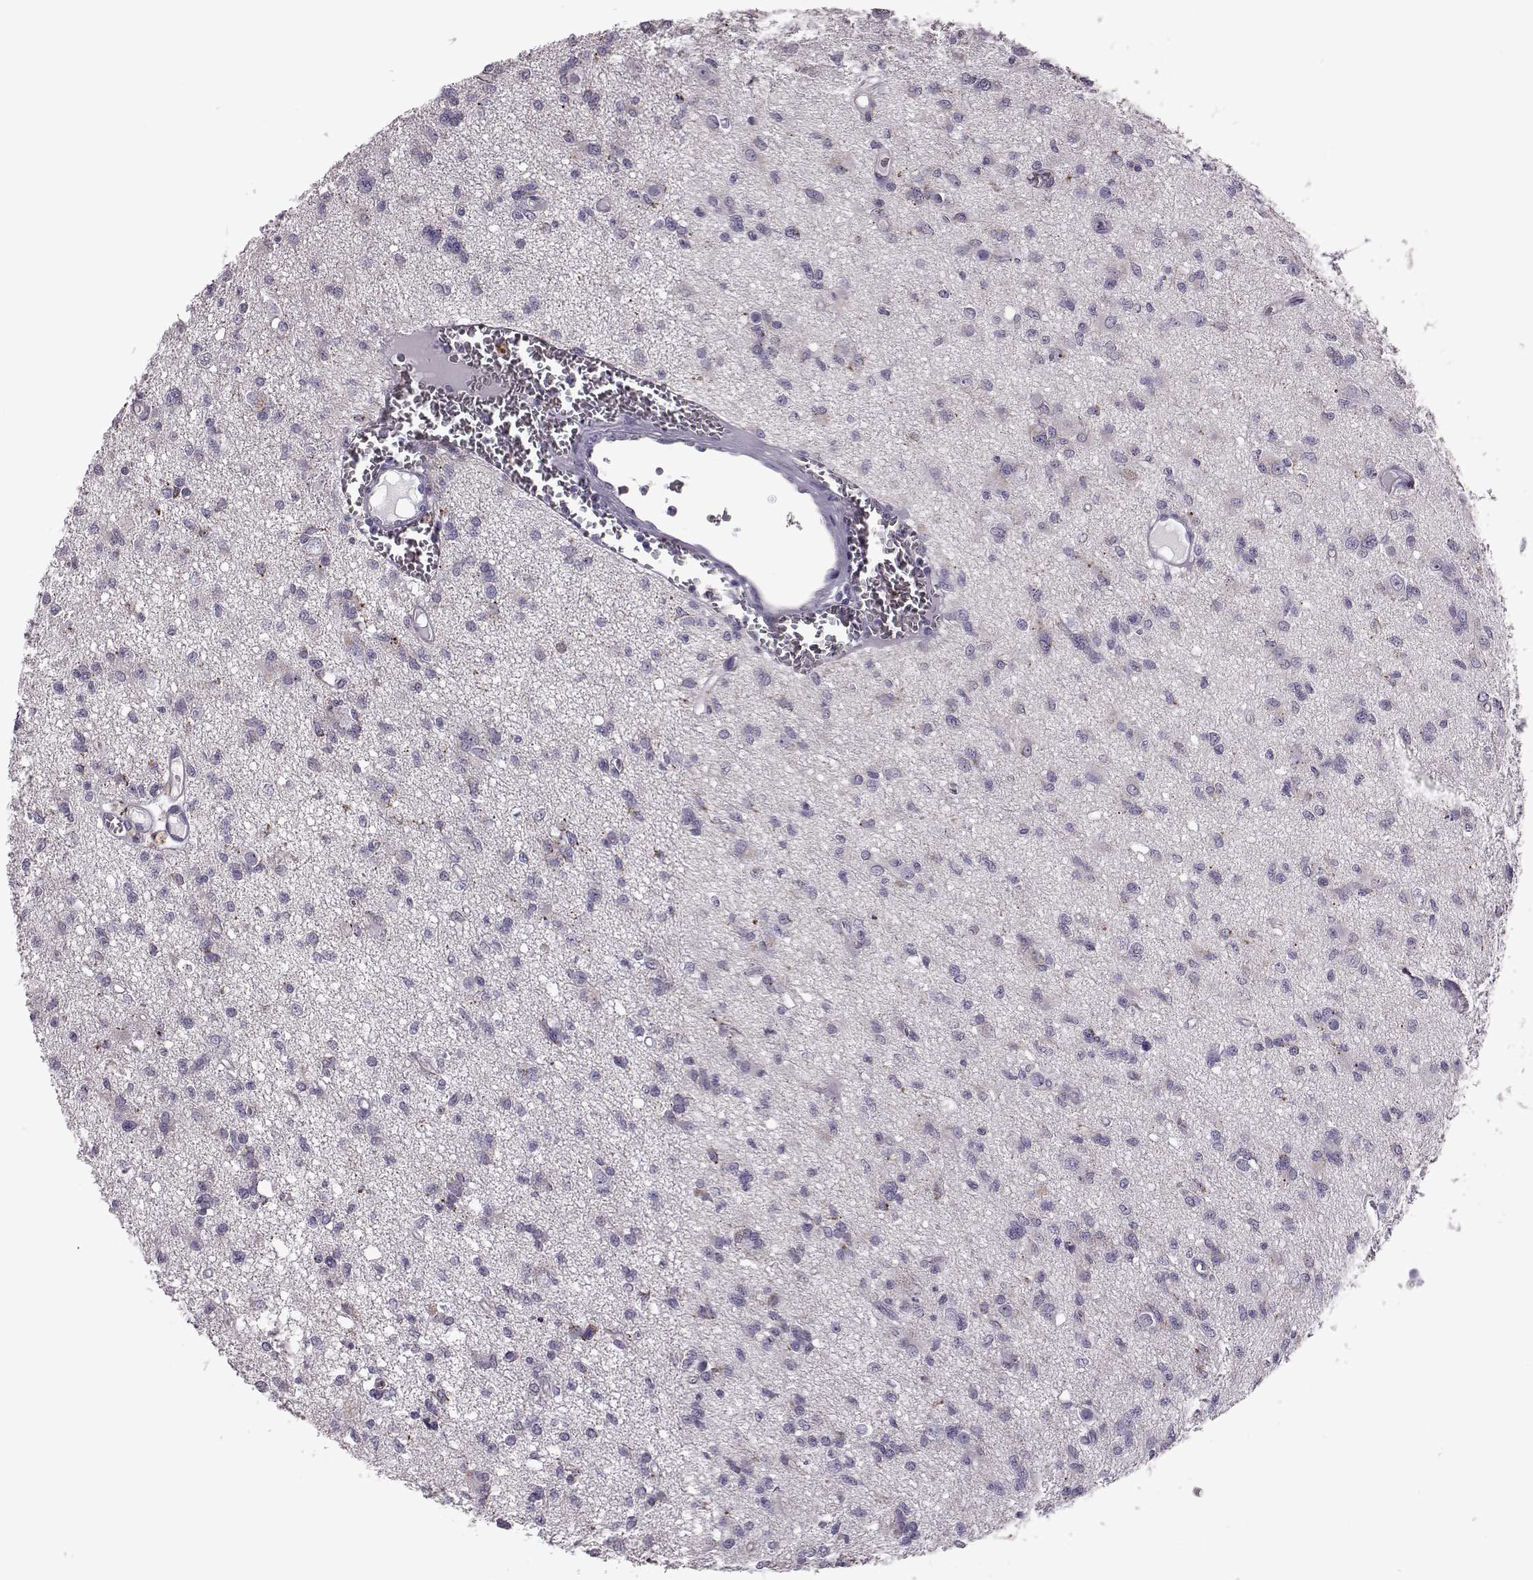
{"staining": {"intensity": "negative", "quantity": "none", "location": "none"}, "tissue": "glioma", "cell_type": "Tumor cells", "image_type": "cancer", "snomed": [{"axis": "morphology", "description": "Glioma, malignant, Low grade"}, {"axis": "topography", "description": "Brain"}], "caption": "Immunohistochemistry (IHC) histopathology image of neoplastic tissue: glioma stained with DAB shows no significant protein staining in tumor cells.", "gene": "RIMS2", "patient": {"sex": "male", "age": 64}}